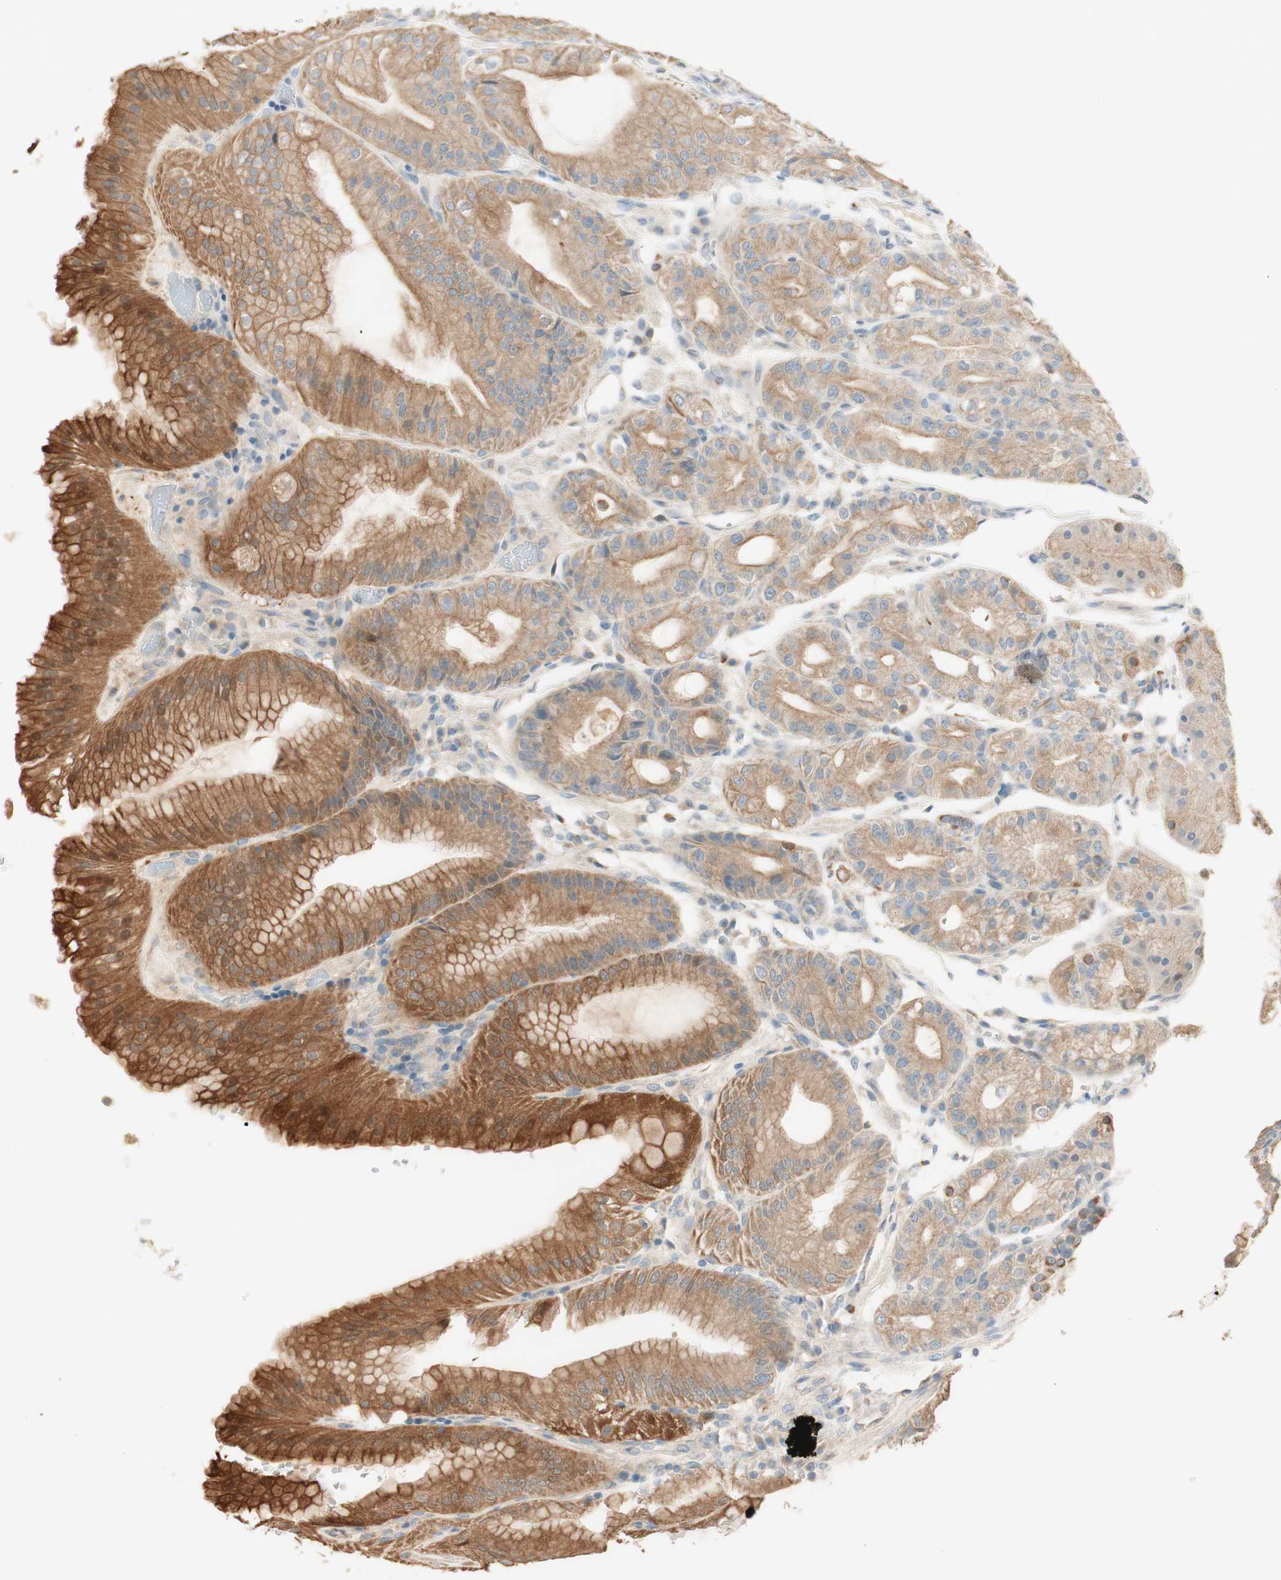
{"staining": {"intensity": "strong", "quantity": ">75%", "location": "cytoplasmic/membranous"}, "tissue": "stomach", "cell_type": "Glandular cells", "image_type": "normal", "snomed": [{"axis": "morphology", "description": "Normal tissue, NOS"}, {"axis": "topography", "description": "Stomach, lower"}], "caption": "Benign stomach was stained to show a protein in brown. There is high levels of strong cytoplasmic/membranous positivity in approximately >75% of glandular cells. (Stains: DAB in brown, nuclei in blue, Microscopy: brightfield microscopy at high magnification).", "gene": "CLCN2", "patient": {"sex": "male", "age": 71}}